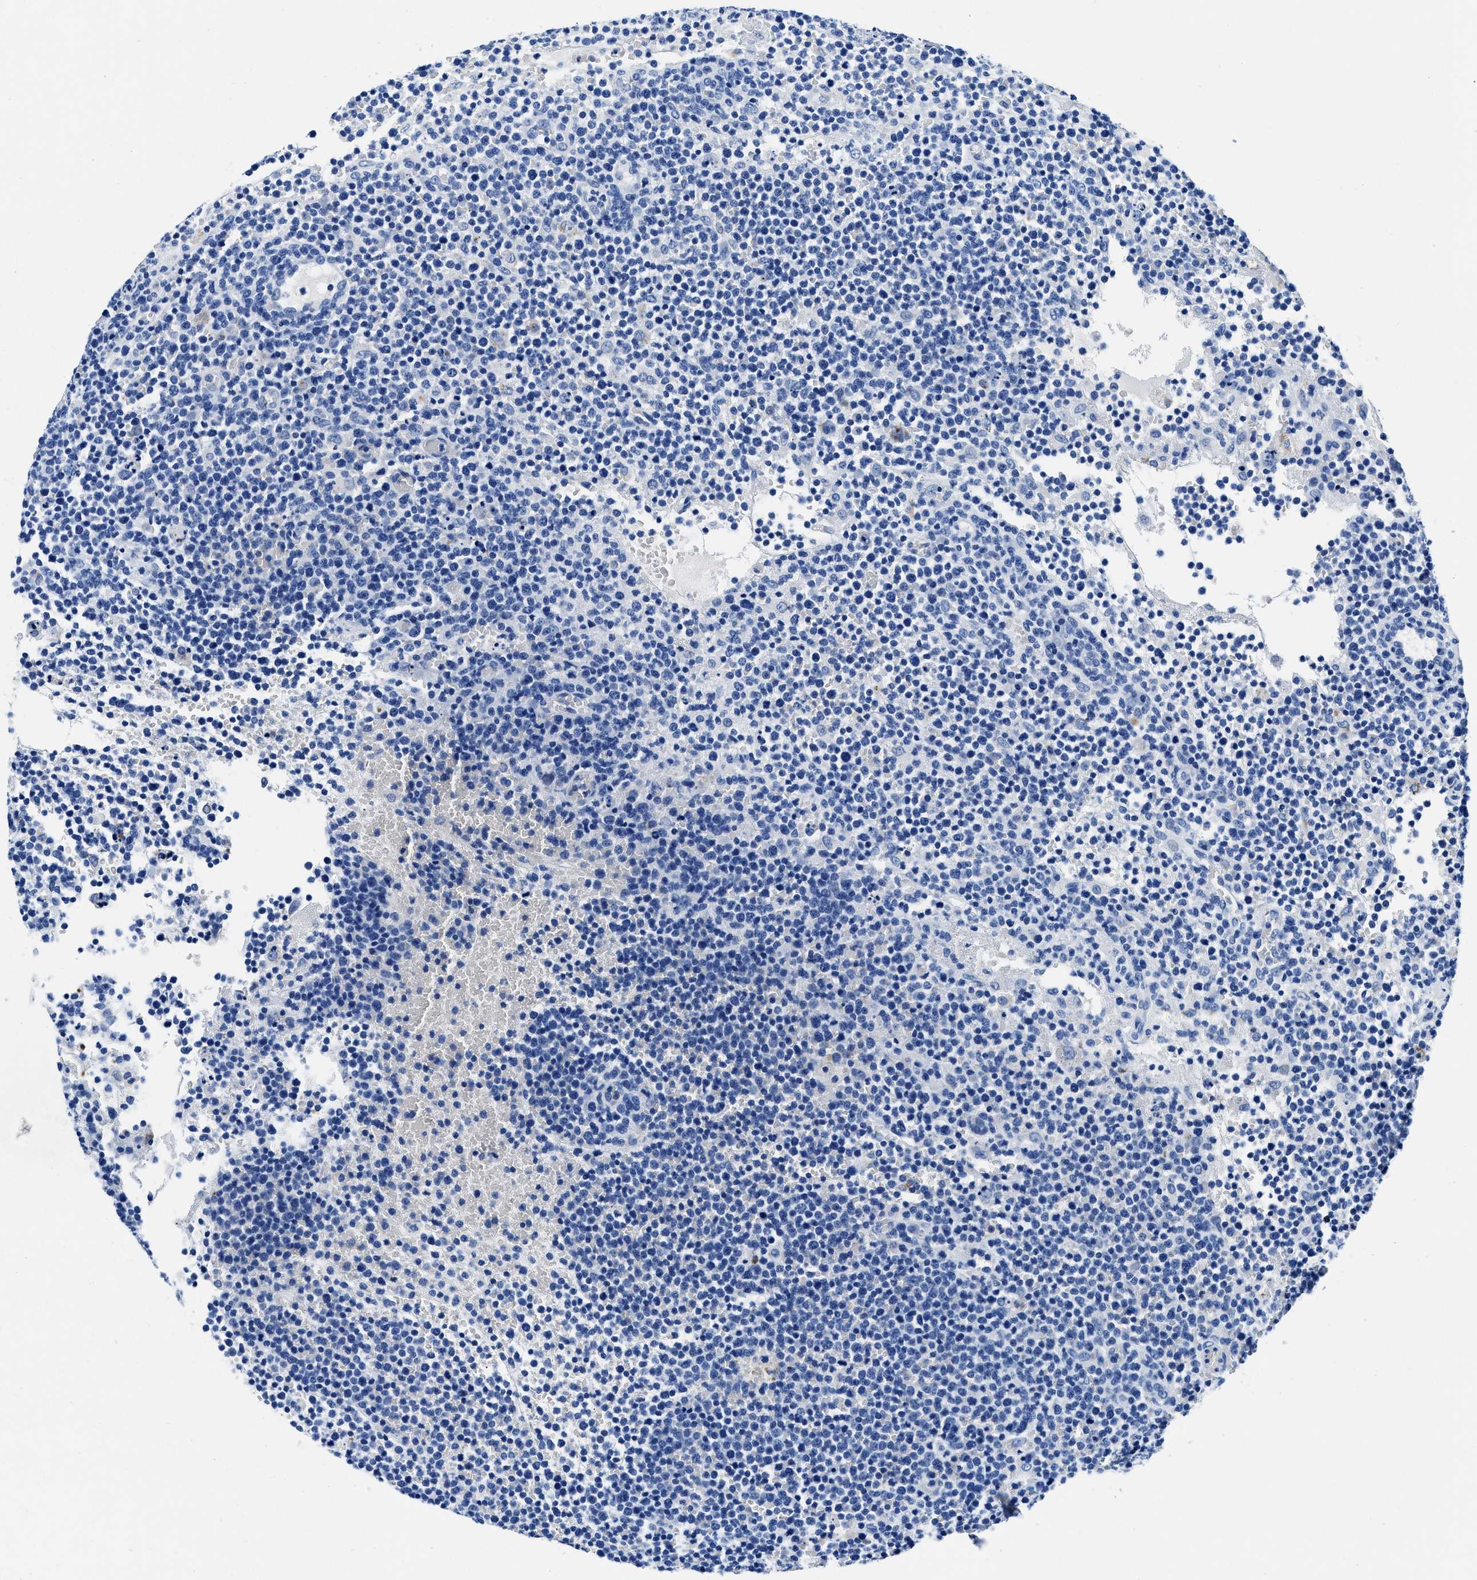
{"staining": {"intensity": "negative", "quantity": "none", "location": "none"}, "tissue": "lymphoma", "cell_type": "Tumor cells", "image_type": "cancer", "snomed": [{"axis": "morphology", "description": "Malignant lymphoma, non-Hodgkin's type, High grade"}, {"axis": "topography", "description": "Lymph node"}], "caption": "An immunohistochemistry micrograph of high-grade malignant lymphoma, non-Hodgkin's type is shown. There is no staining in tumor cells of high-grade malignant lymphoma, non-Hodgkin's type.", "gene": "OR14K1", "patient": {"sex": "male", "age": 61}}